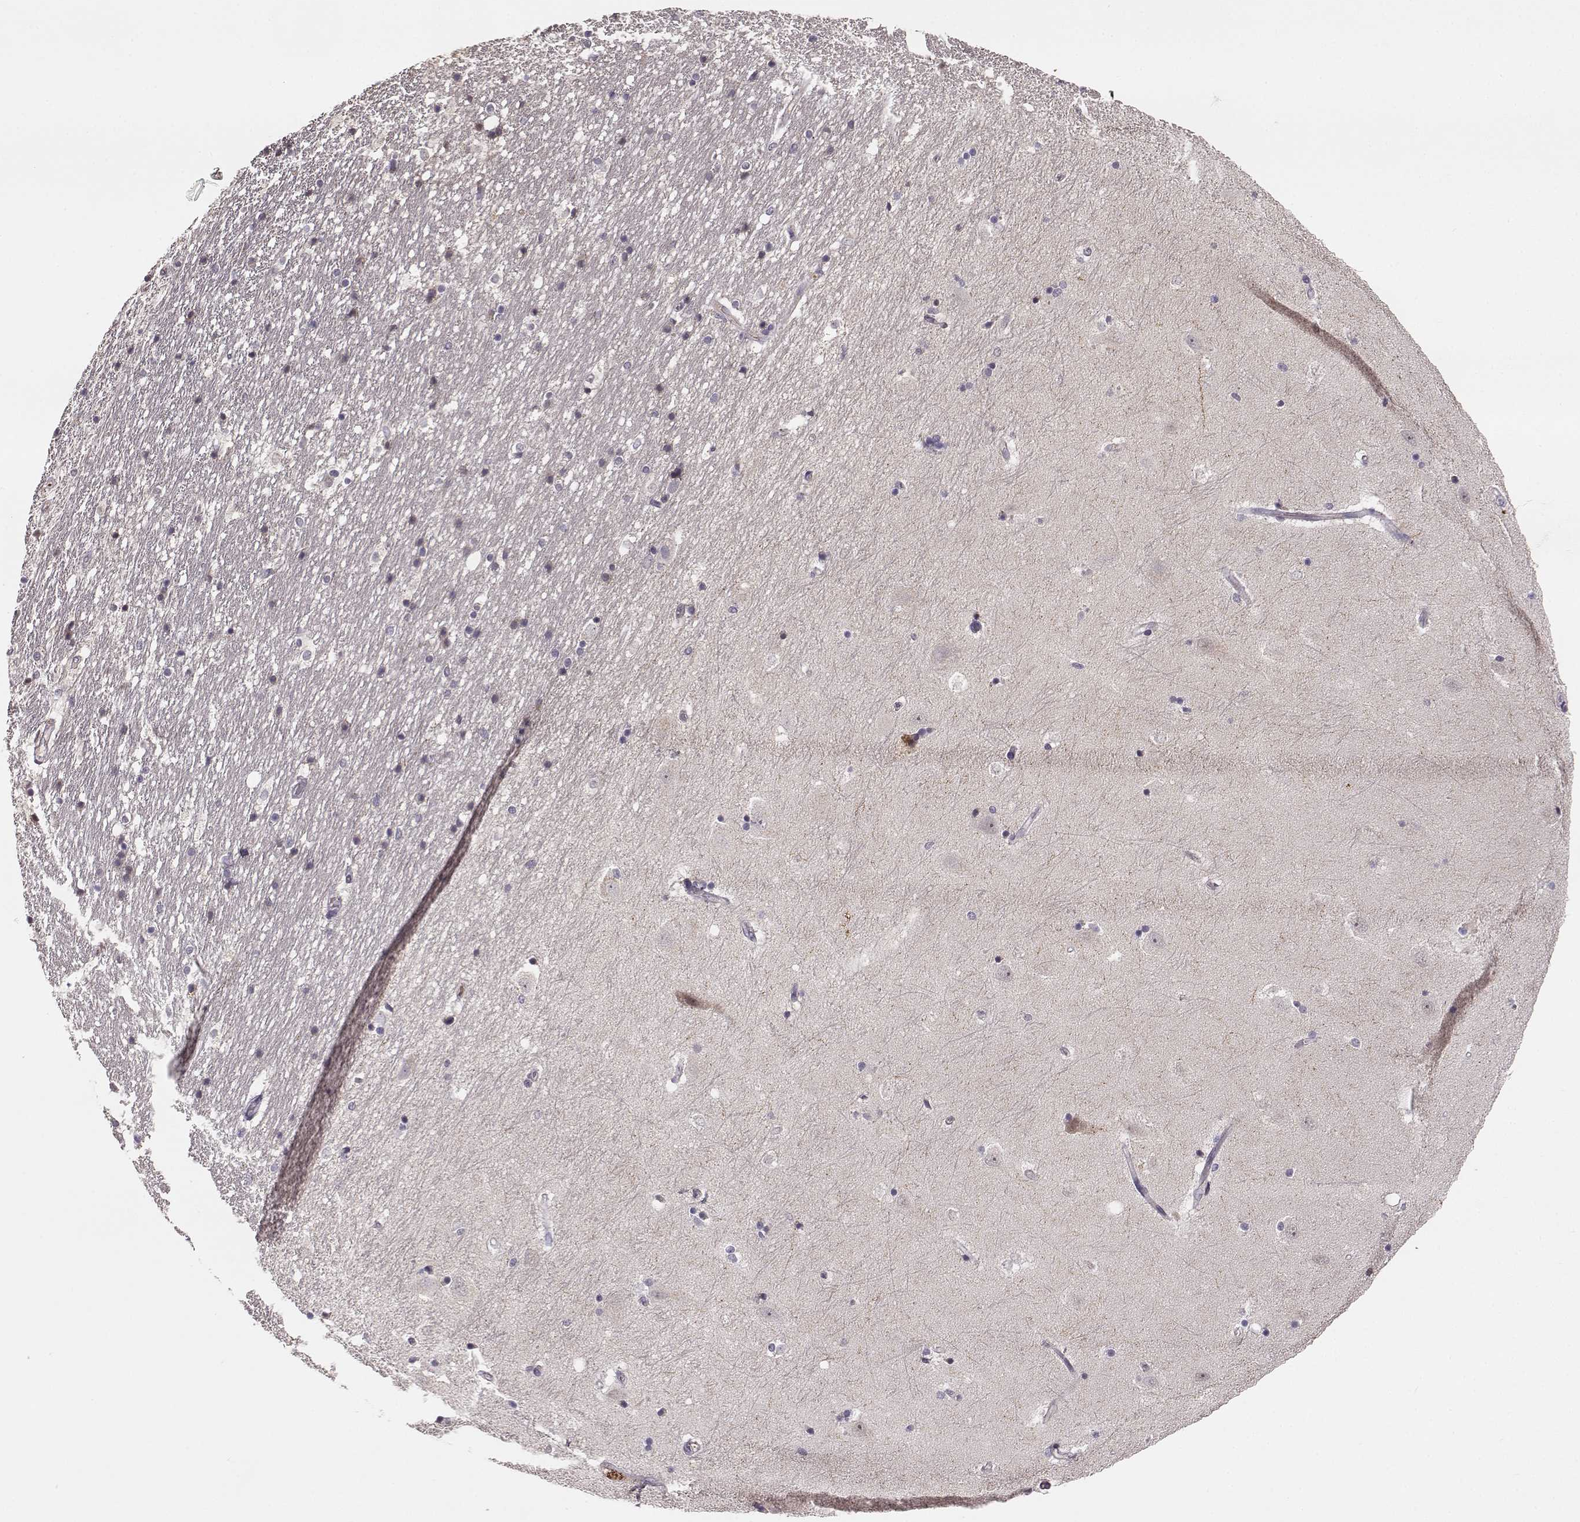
{"staining": {"intensity": "negative", "quantity": "none", "location": "none"}, "tissue": "hippocampus", "cell_type": "Glial cells", "image_type": "normal", "snomed": [{"axis": "morphology", "description": "Normal tissue, NOS"}, {"axis": "topography", "description": "Hippocampus"}], "caption": "Immunohistochemistry (IHC) image of benign hippocampus: human hippocampus stained with DAB (3,3'-diaminobenzidine) exhibits no significant protein positivity in glial cells. Nuclei are stained in blue.", "gene": "YJEFN3", "patient": {"sex": "male", "age": 49}}